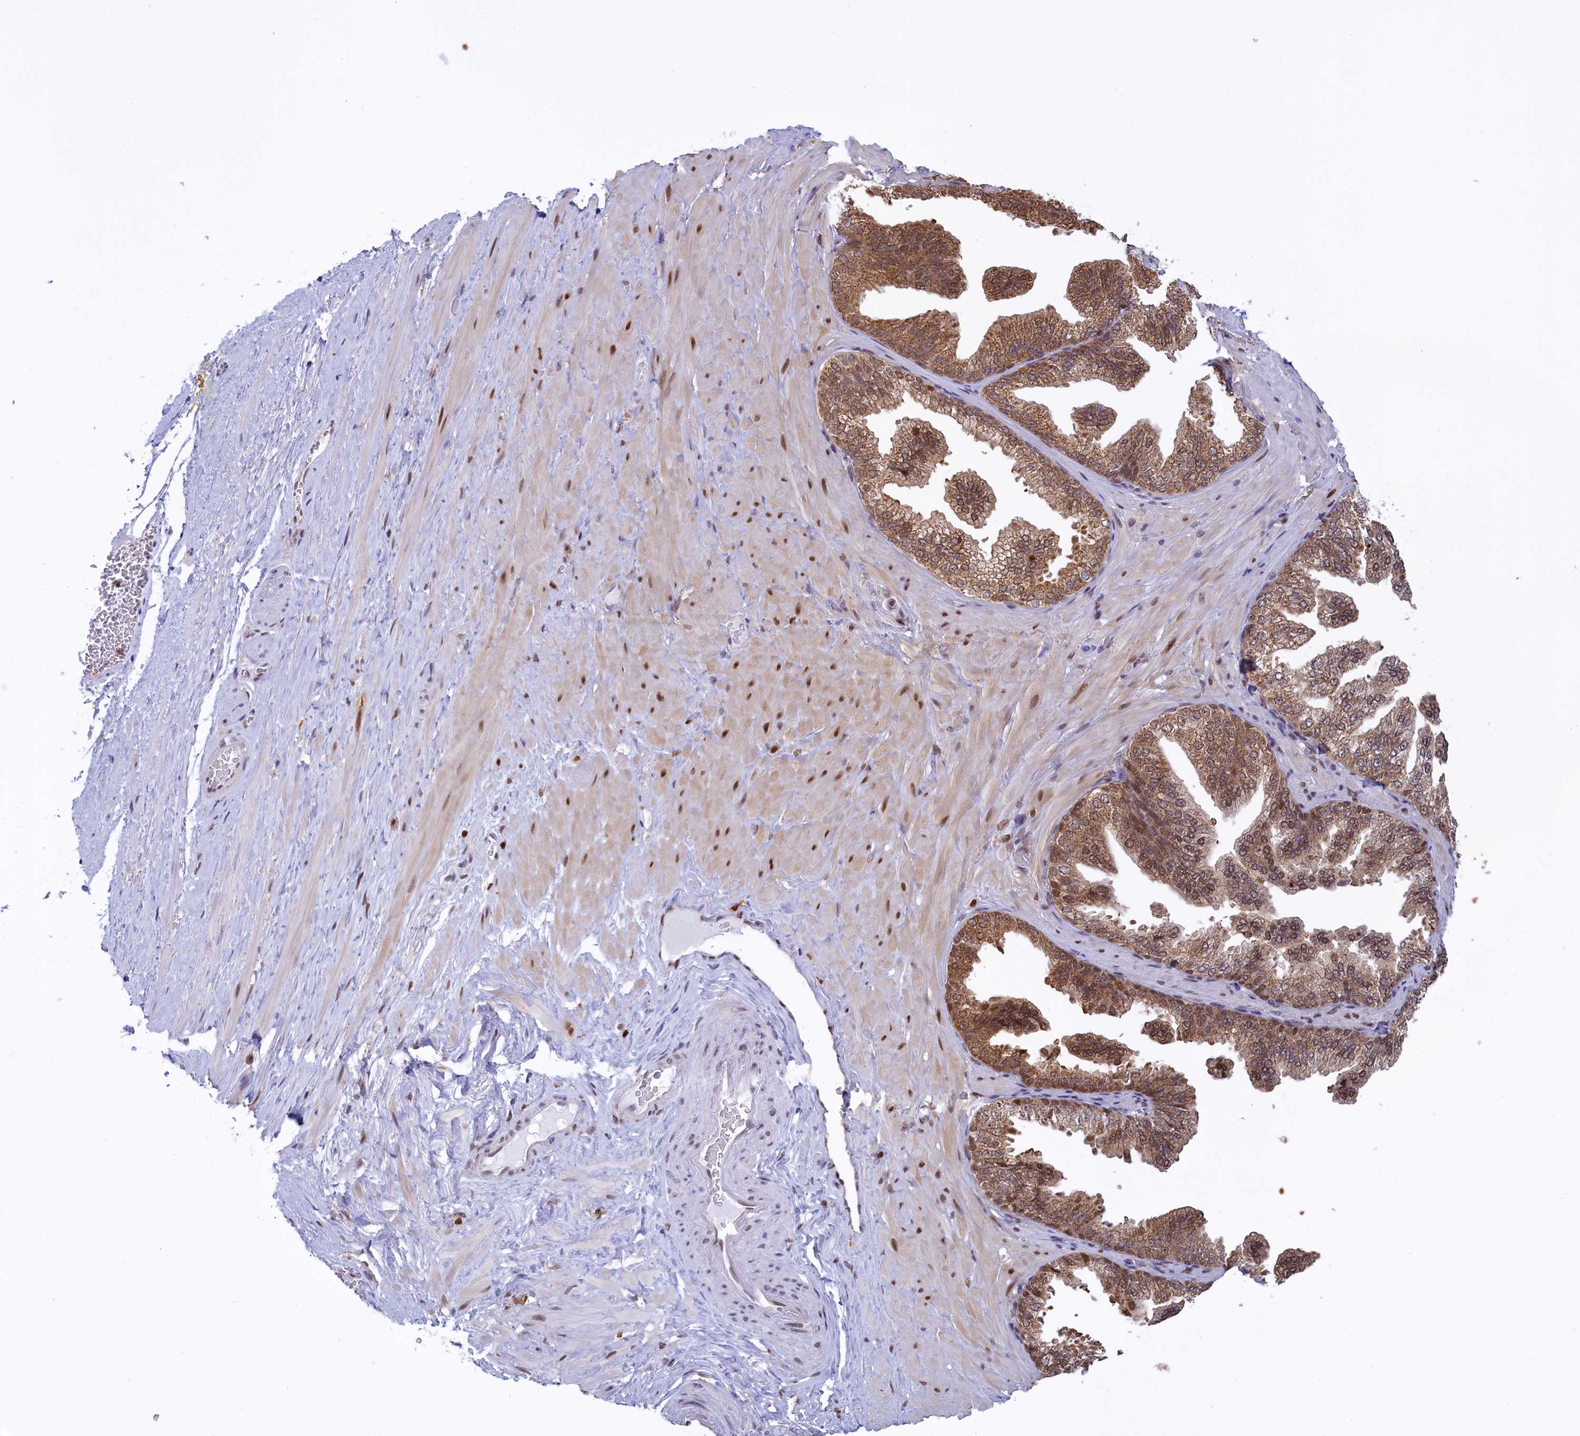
{"staining": {"intensity": "negative", "quantity": "none", "location": "none"}, "tissue": "adipose tissue", "cell_type": "Adipocytes", "image_type": "normal", "snomed": [{"axis": "morphology", "description": "Normal tissue, NOS"}, {"axis": "morphology", "description": "Adenocarcinoma, Low grade"}, {"axis": "topography", "description": "Prostate"}, {"axis": "topography", "description": "Peripheral nerve tissue"}], "caption": "A high-resolution photomicrograph shows IHC staining of unremarkable adipose tissue, which shows no significant positivity in adipocytes. (DAB immunohistochemistry (IHC) visualized using brightfield microscopy, high magnification).", "gene": "IZUMO2", "patient": {"sex": "male", "age": 63}}